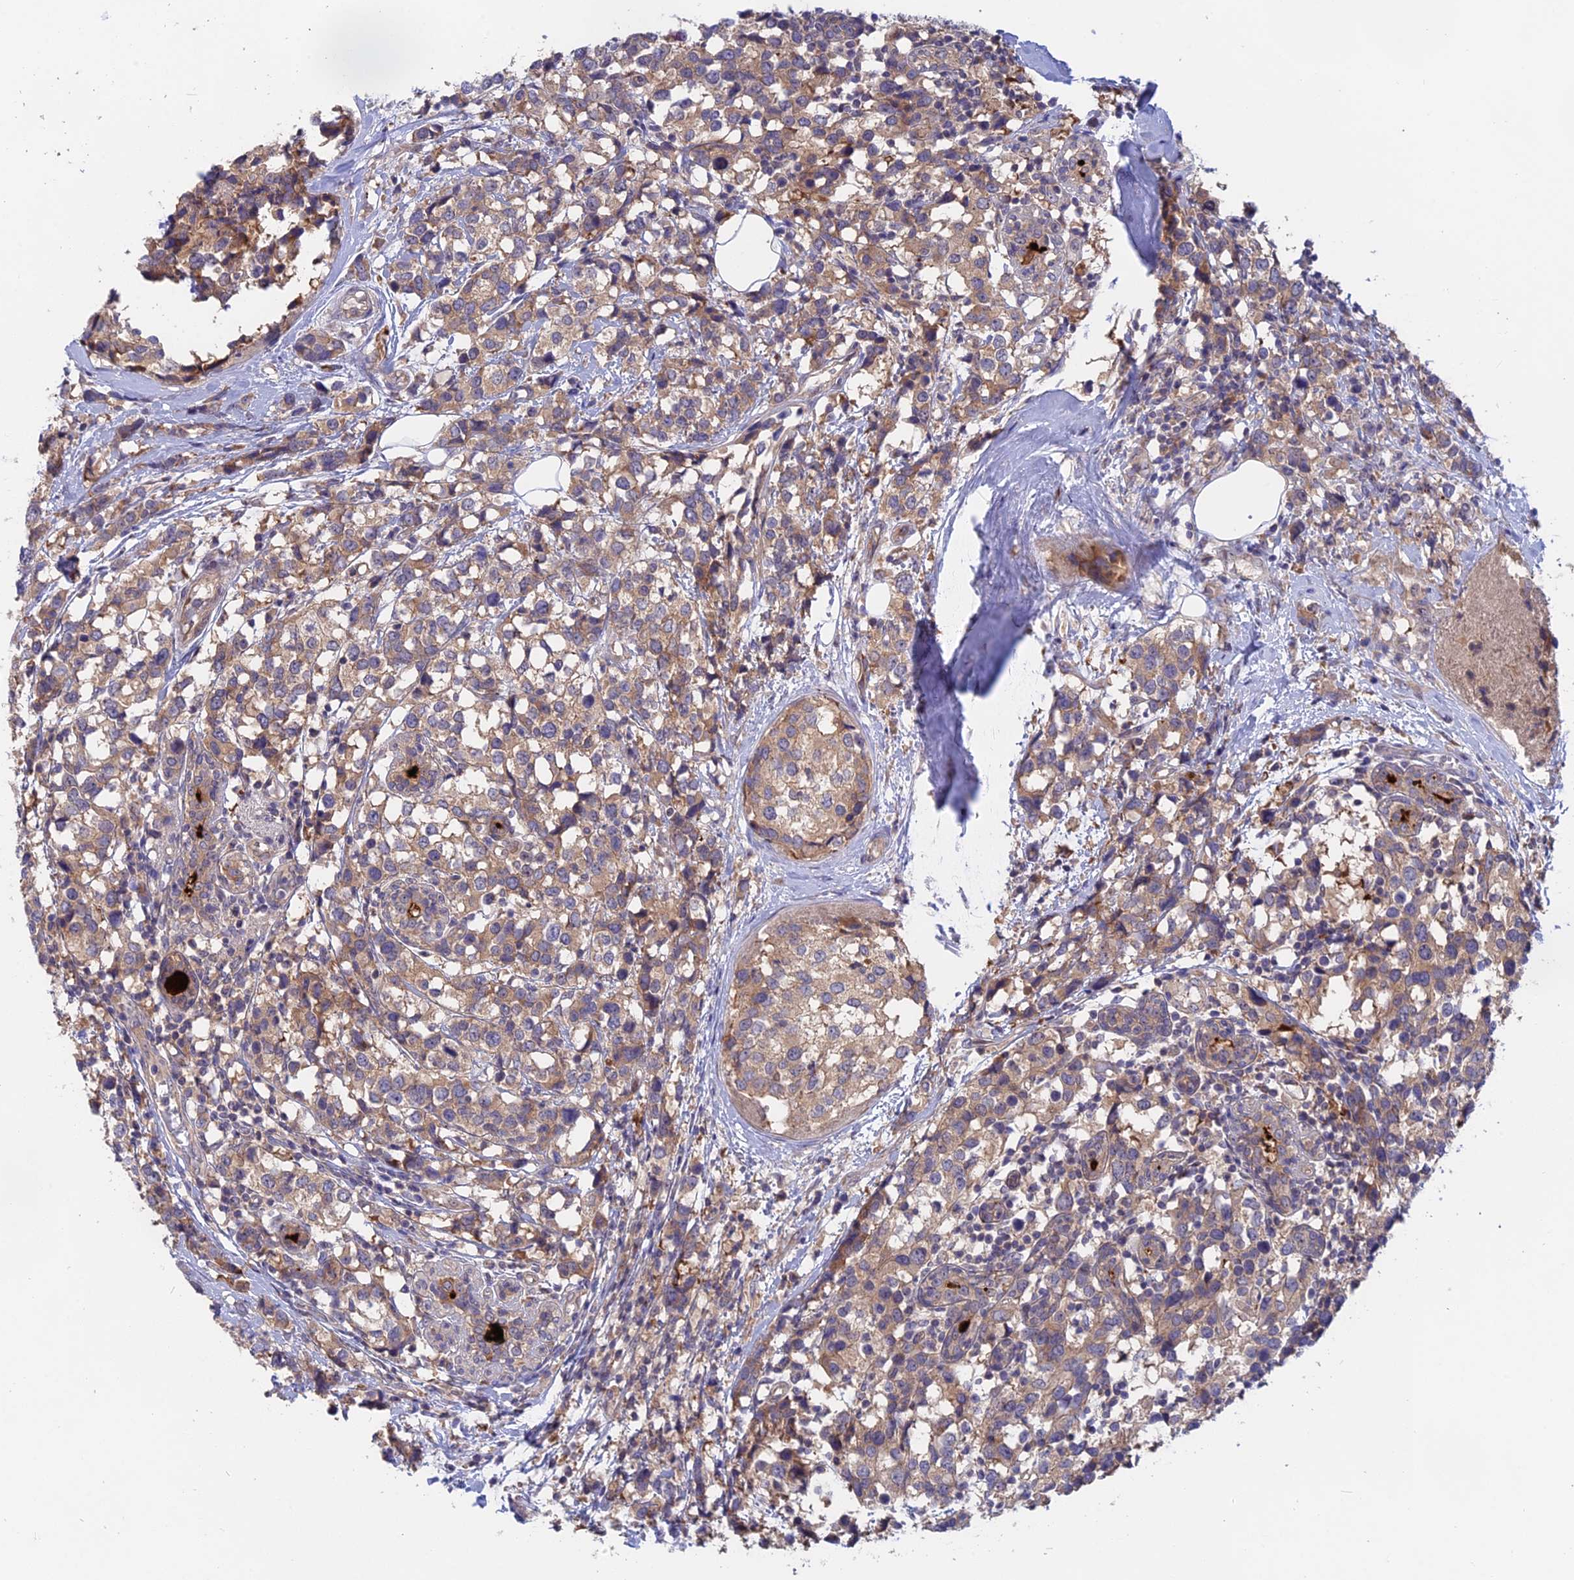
{"staining": {"intensity": "moderate", "quantity": ">75%", "location": "cytoplasmic/membranous"}, "tissue": "breast cancer", "cell_type": "Tumor cells", "image_type": "cancer", "snomed": [{"axis": "morphology", "description": "Lobular carcinoma"}, {"axis": "topography", "description": "Breast"}], "caption": "Breast cancer tissue demonstrates moderate cytoplasmic/membranous expression in approximately >75% of tumor cells", "gene": "TENT4B", "patient": {"sex": "female", "age": 59}}